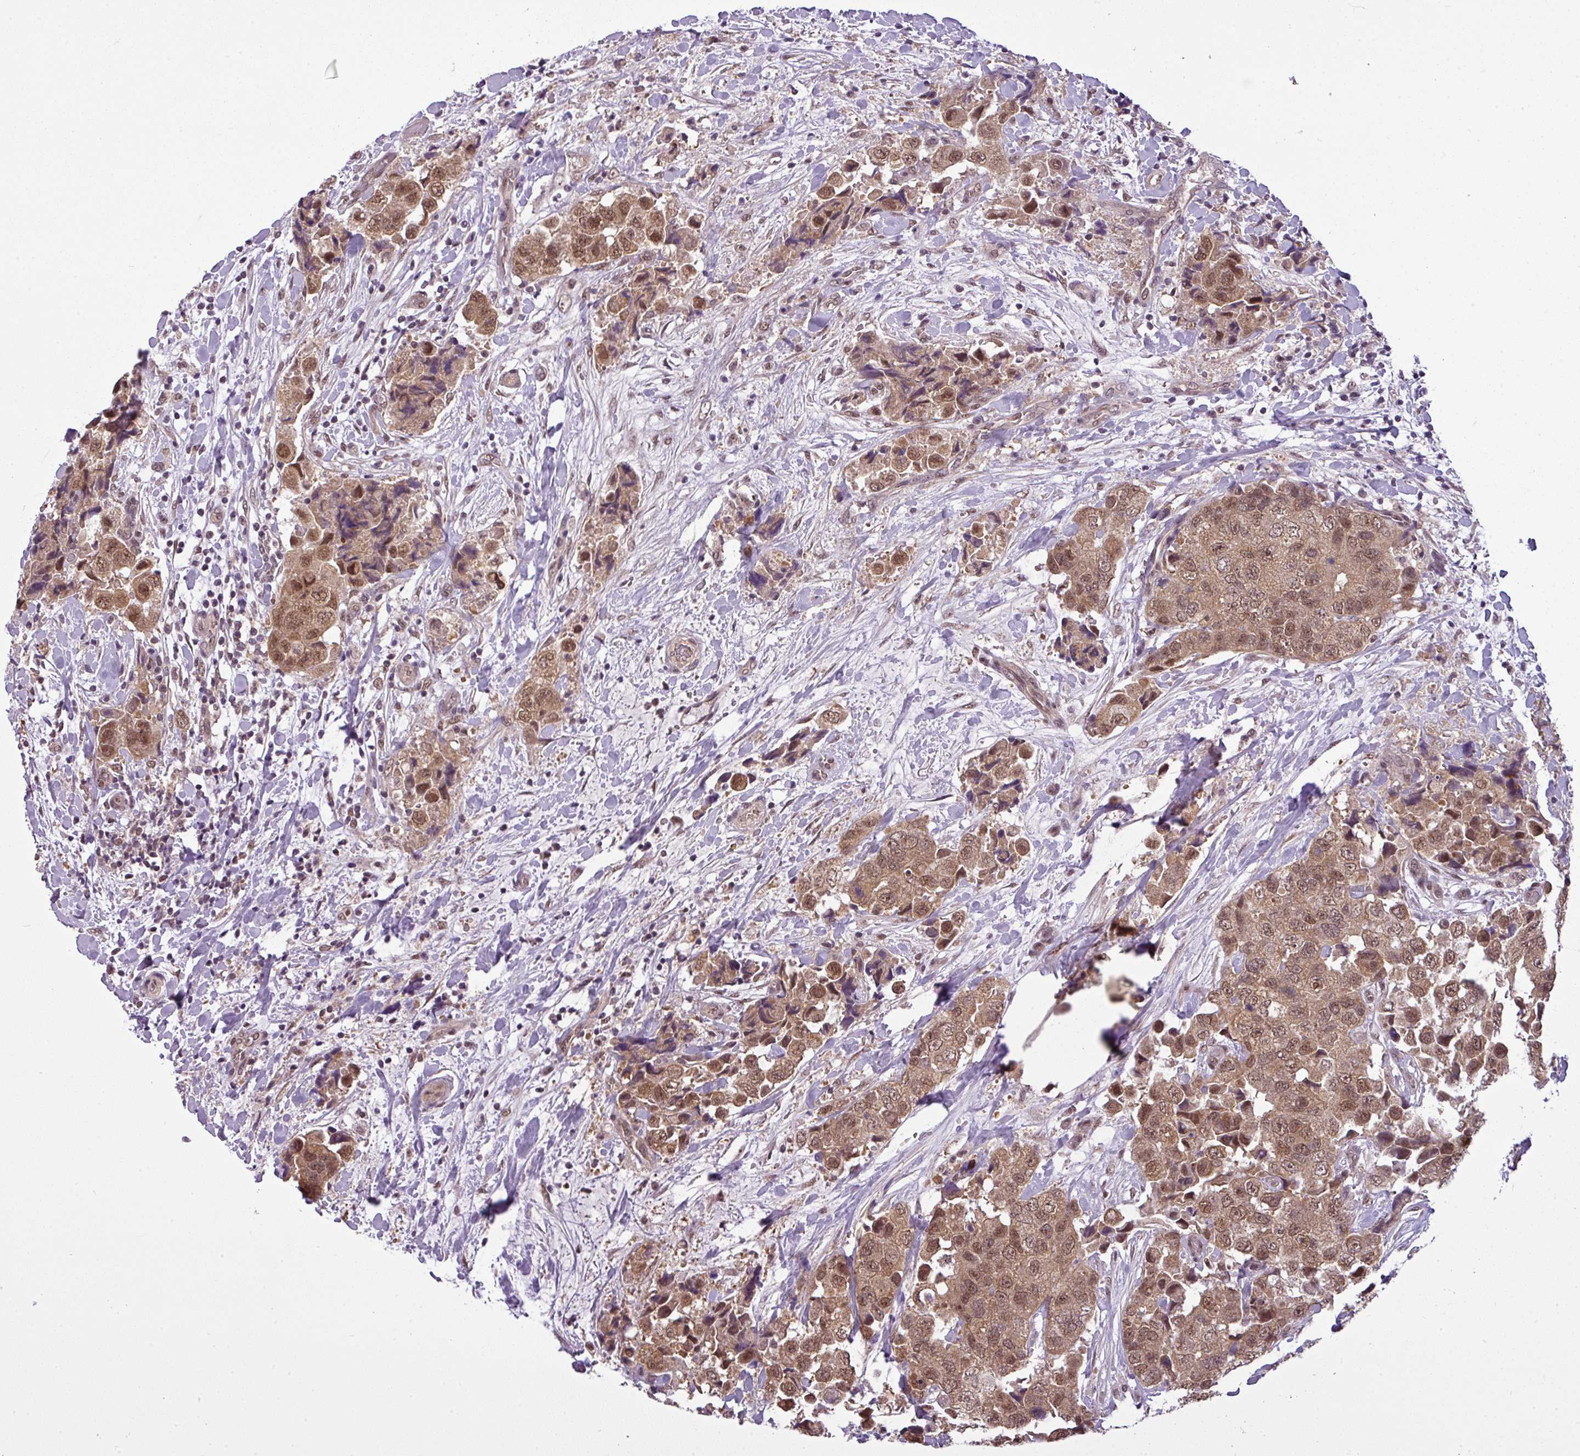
{"staining": {"intensity": "moderate", "quantity": ">75%", "location": "cytoplasmic/membranous,nuclear"}, "tissue": "breast cancer", "cell_type": "Tumor cells", "image_type": "cancer", "snomed": [{"axis": "morphology", "description": "Normal tissue, NOS"}, {"axis": "morphology", "description": "Duct carcinoma"}, {"axis": "topography", "description": "Breast"}], "caption": "Tumor cells demonstrate moderate cytoplasmic/membranous and nuclear positivity in approximately >75% of cells in intraductal carcinoma (breast).", "gene": "MFHAS1", "patient": {"sex": "female", "age": 62}}